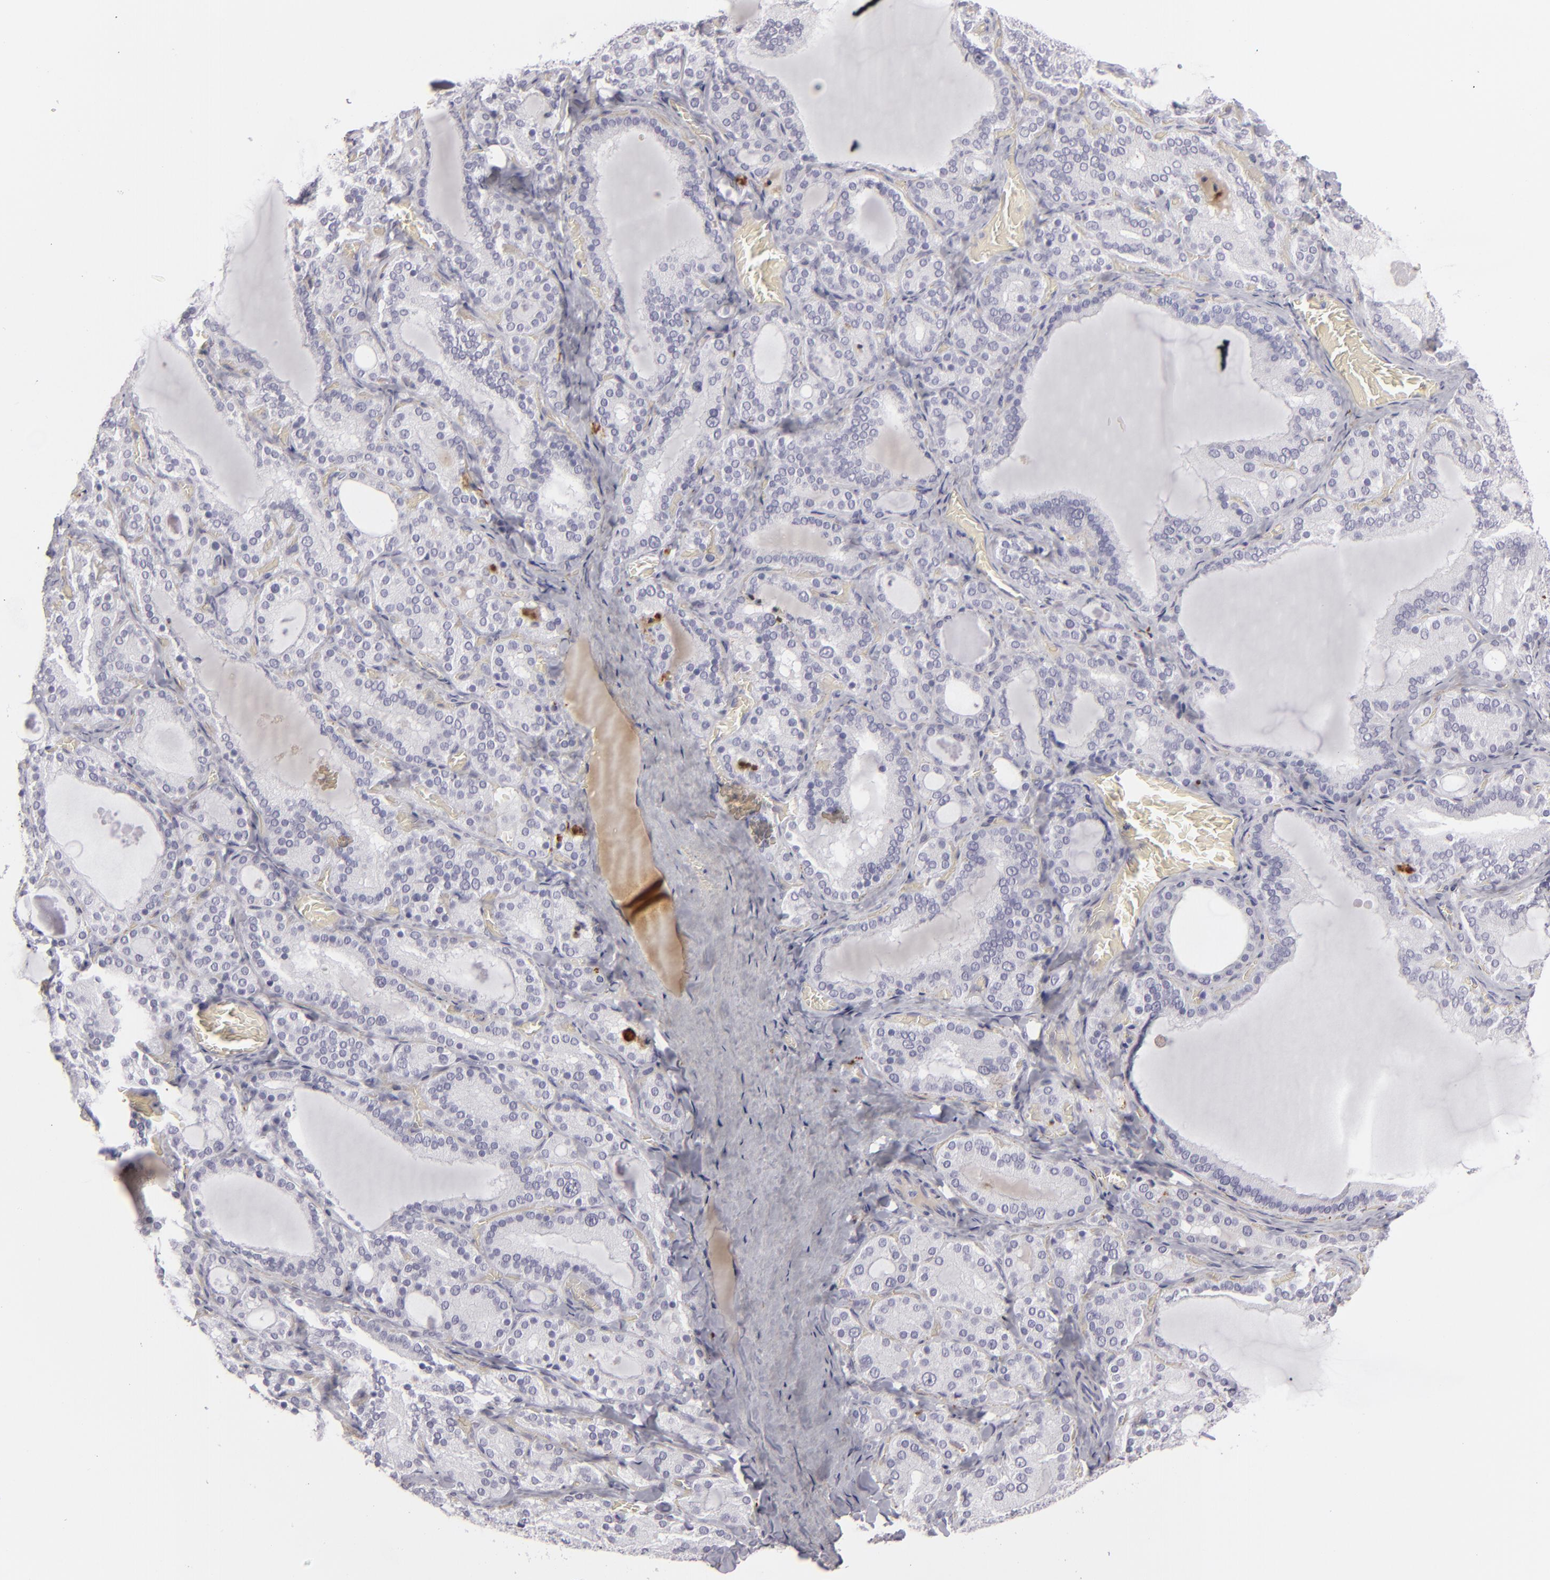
{"staining": {"intensity": "negative", "quantity": "none", "location": "none"}, "tissue": "thyroid gland", "cell_type": "Glandular cells", "image_type": "normal", "snomed": [{"axis": "morphology", "description": "Normal tissue, NOS"}, {"axis": "topography", "description": "Thyroid gland"}], "caption": "IHC photomicrograph of normal thyroid gland: human thyroid gland stained with DAB demonstrates no significant protein positivity in glandular cells.", "gene": "C9", "patient": {"sex": "female", "age": 33}}